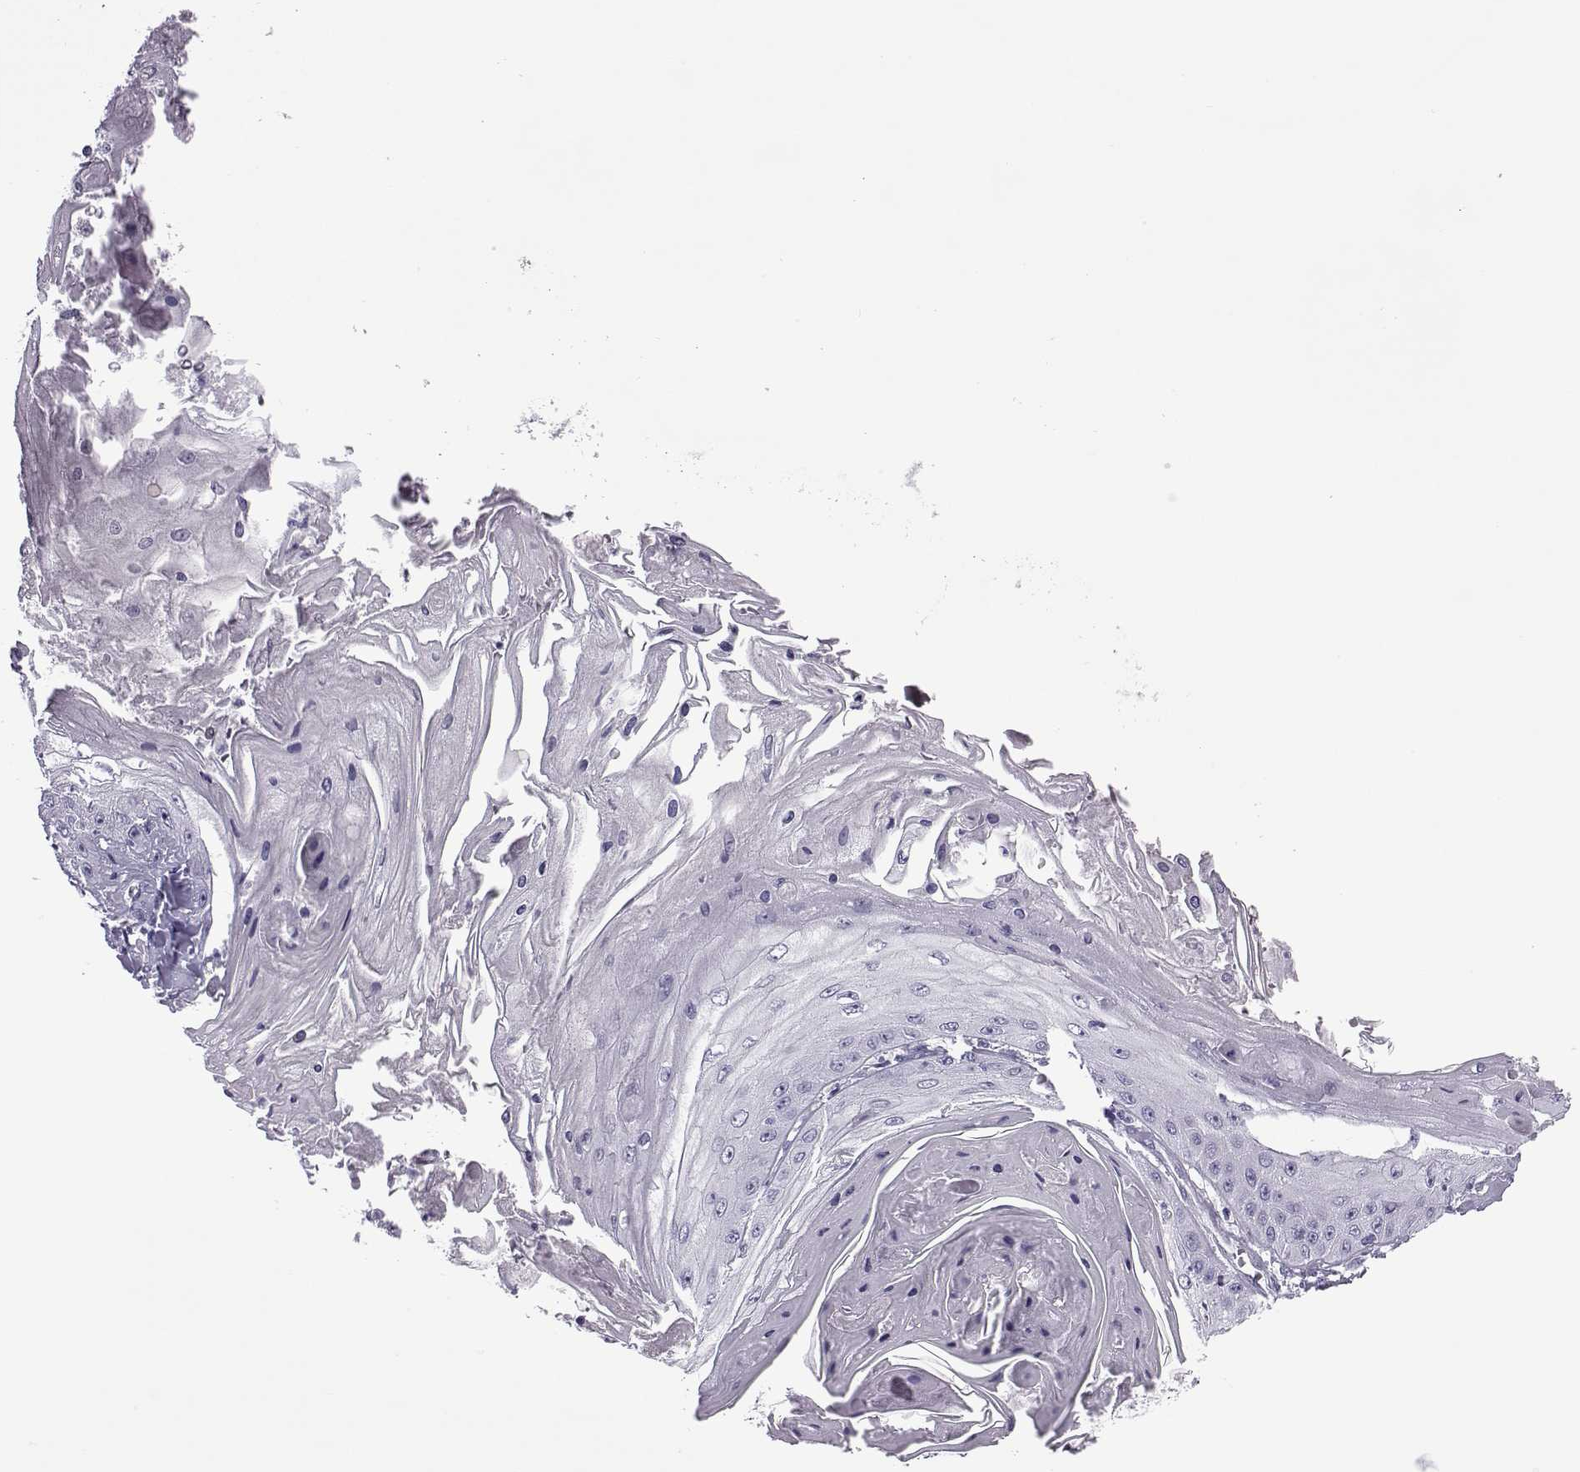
{"staining": {"intensity": "negative", "quantity": "none", "location": "none"}, "tissue": "skin cancer", "cell_type": "Tumor cells", "image_type": "cancer", "snomed": [{"axis": "morphology", "description": "Squamous cell carcinoma, NOS"}, {"axis": "topography", "description": "Skin"}], "caption": "Protein analysis of squamous cell carcinoma (skin) exhibits no significant staining in tumor cells. (Brightfield microscopy of DAB immunohistochemistry (IHC) at high magnification).", "gene": "OIP5", "patient": {"sex": "male", "age": 70}}